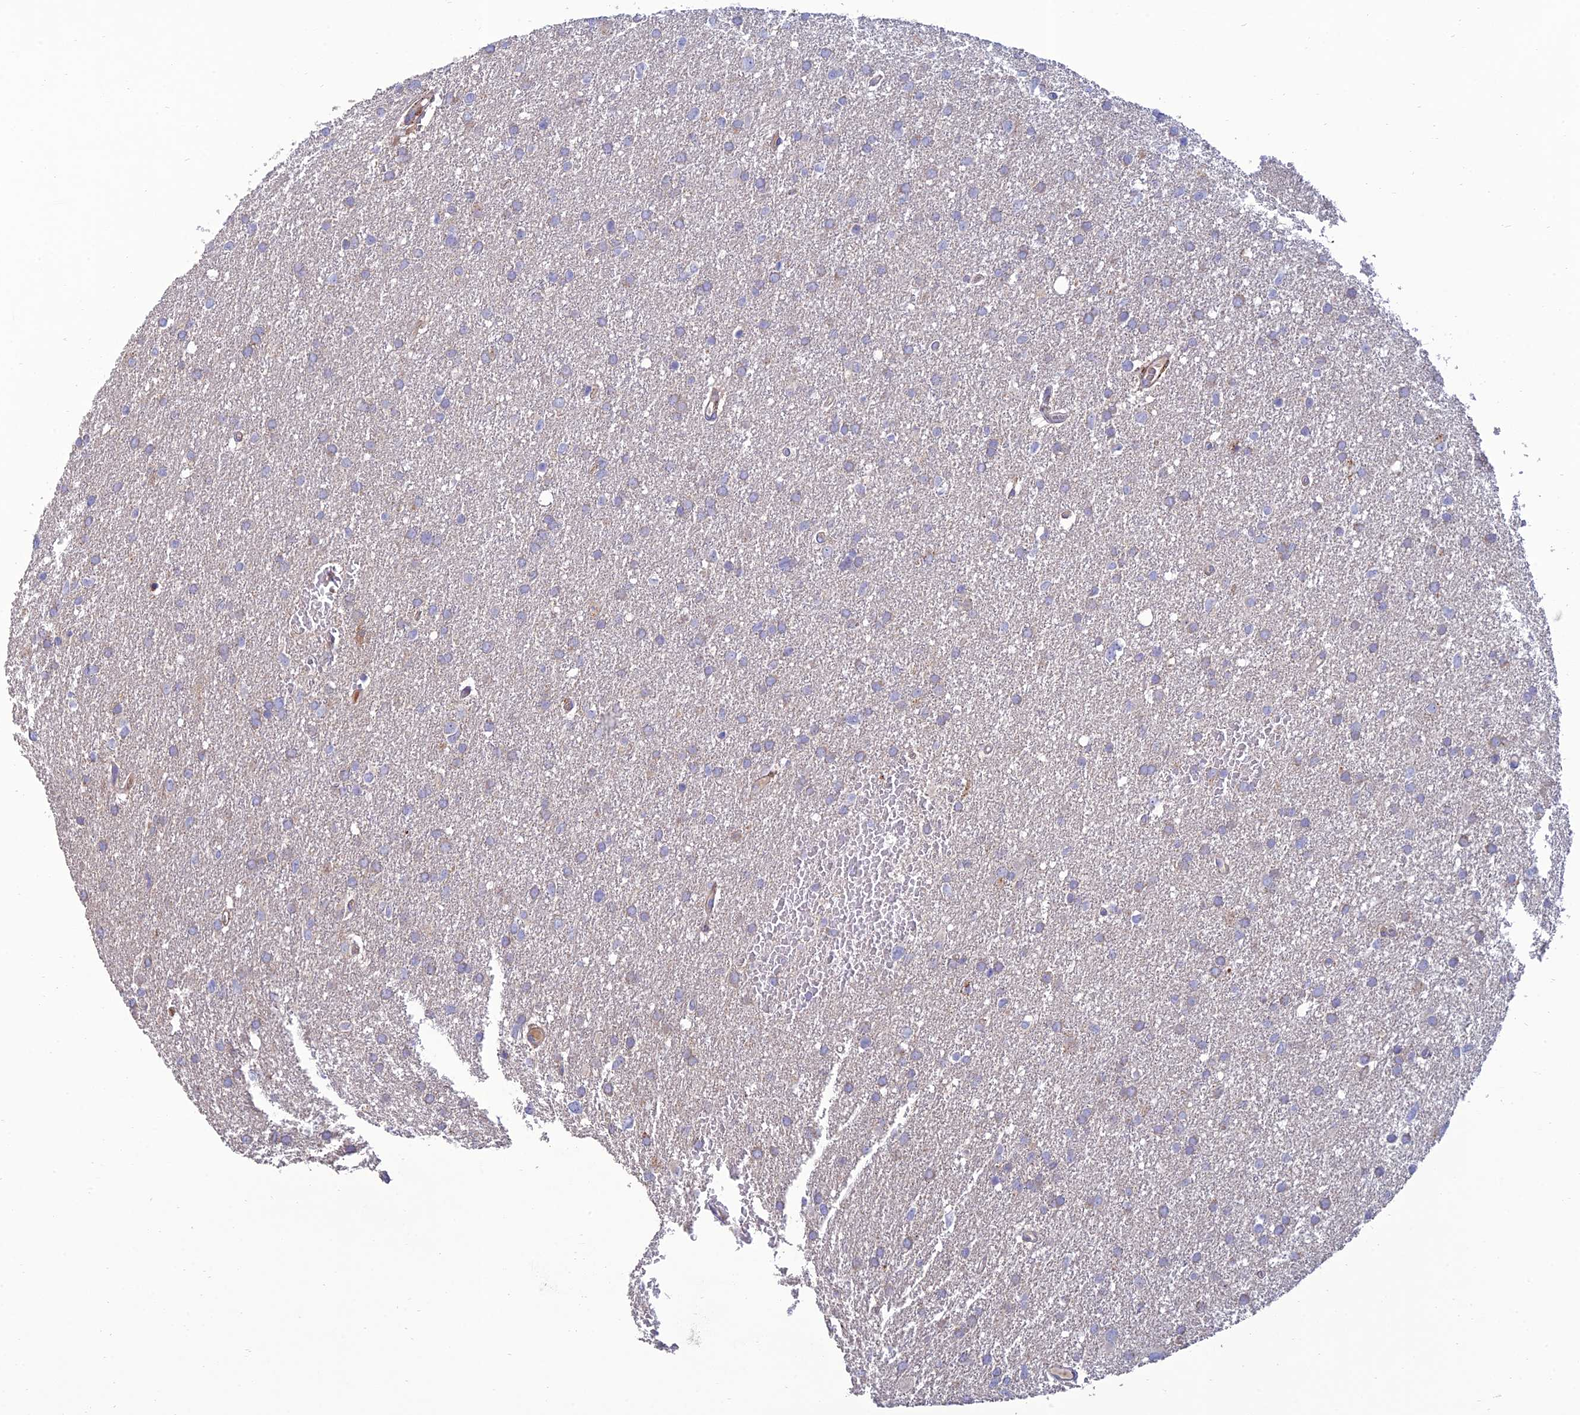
{"staining": {"intensity": "negative", "quantity": "none", "location": "none"}, "tissue": "glioma", "cell_type": "Tumor cells", "image_type": "cancer", "snomed": [{"axis": "morphology", "description": "Glioma, malignant, High grade"}, {"axis": "topography", "description": "Cerebral cortex"}], "caption": "Human glioma stained for a protein using immunohistochemistry exhibits no positivity in tumor cells.", "gene": "RCN3", "patient": {"sex": "female", "age": 36}}